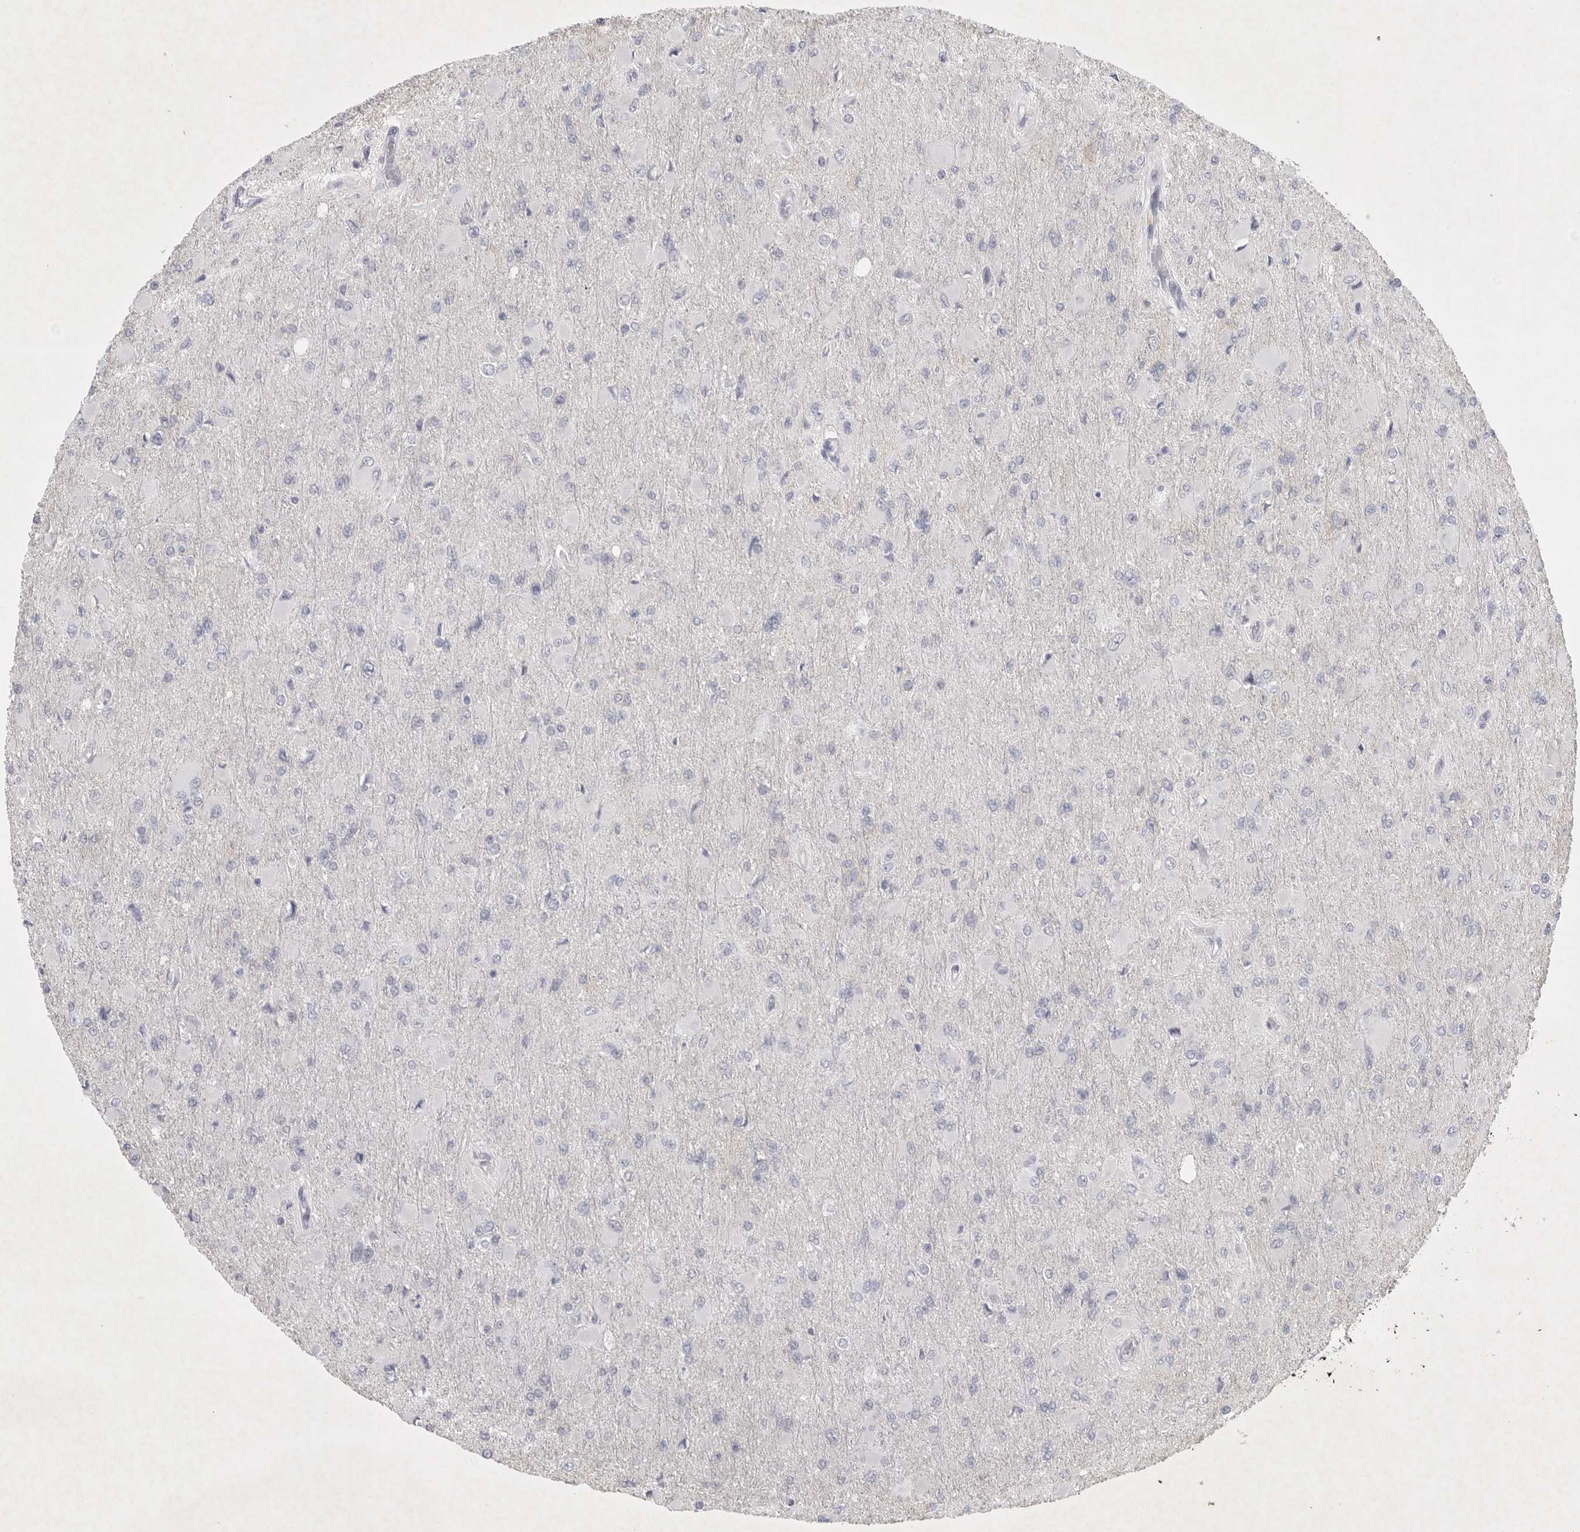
{"staining": {"intensity": "negative", "quantity": "none", "location": "none"}, "tissue": "glioma", "cell_type": "Tumor cells", "image_type": "cancer", "snomed": [{"axis": "morphology", "description": "Glioma, malignant, High grade"}, {"axis": "topography", "description": "Cerebral cortex"}], "caption": "Malignant high-grade glioma stained for a protein using immunohistochemistry displays no expression tumor cells.", "gene": "TNR", "patient": {"sex": "female", "age": 36}}